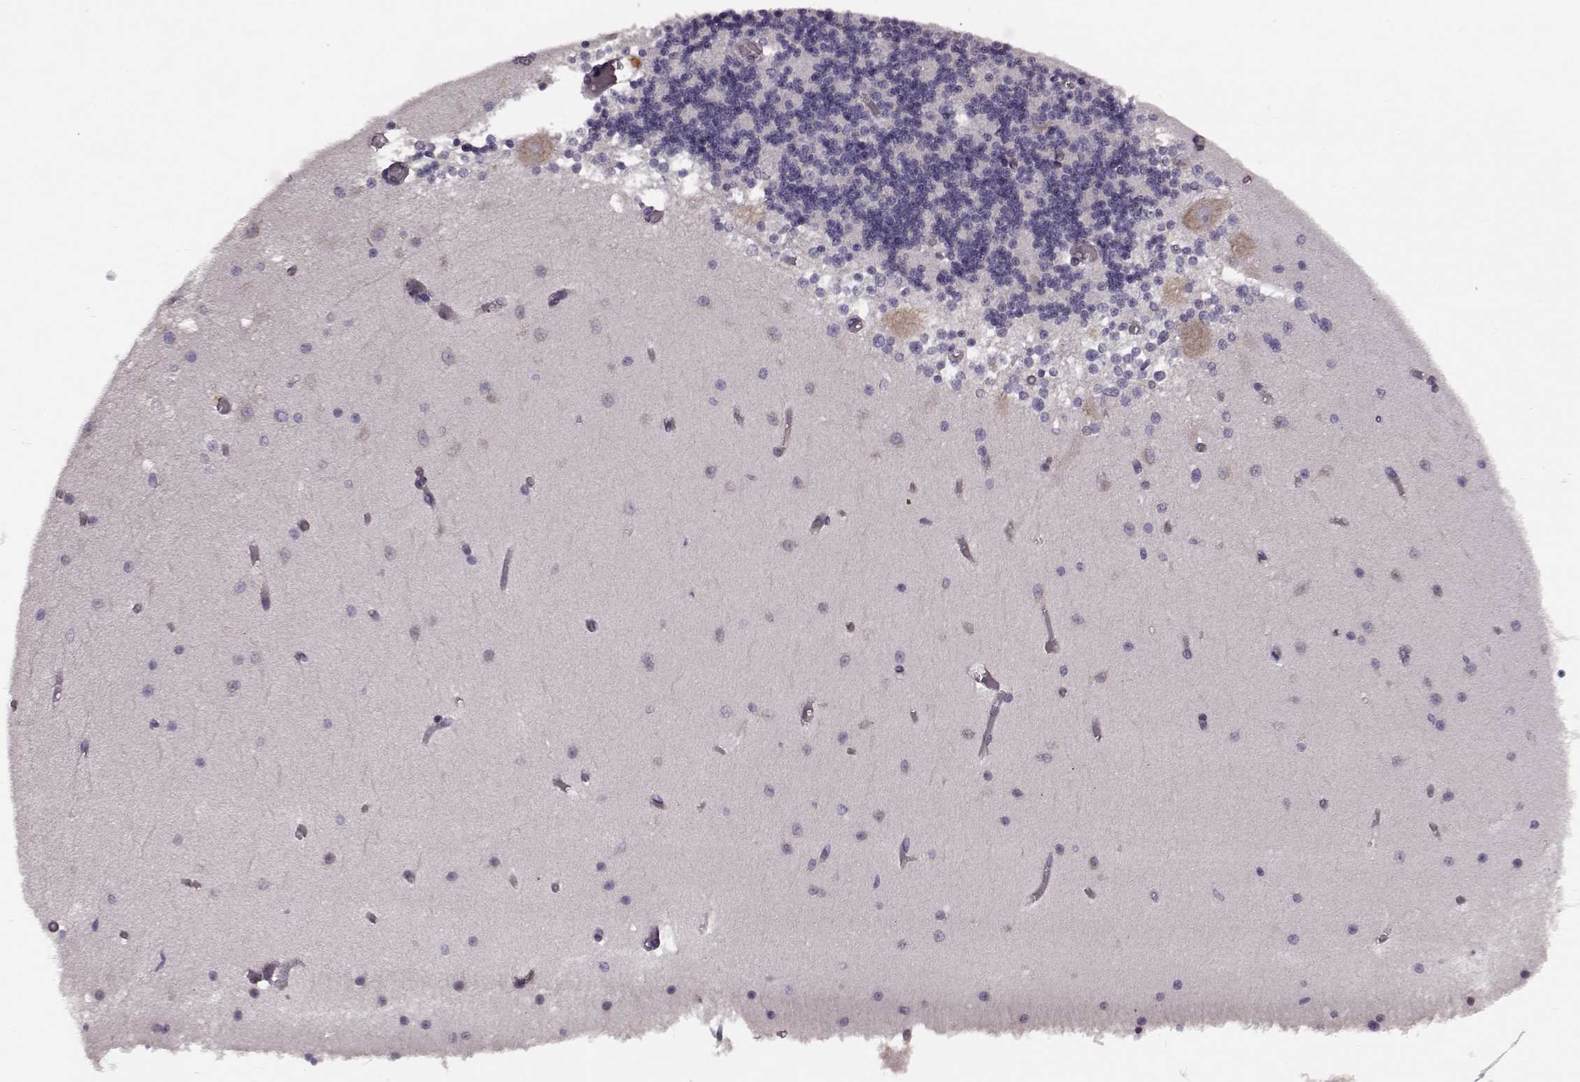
{"staining": {"intensity": "negative", "quantity": "none", "location": "none"}, "tissue": "cerebellum", "cell_type": "Cells in granular layer", "image_type": "normal", "snomed": [{"axis": "morphology", "description": "Normal tissue, NOS"}, {"axis": "topography", "description": "Cerebellum"}], "caption": "A high-resolution micrograph shows immunohistochemistry (IHC) staining of benign cerebellum, which displays no significant positivity in cells in granular layer. The staining is performed using DAB (3,3'-diaminobenzidine) brown chromogen with nuclei counter-stained in using hematoxylin.", "gene": "BFSP2", "patient": {"sex": "female", "age": 28}}